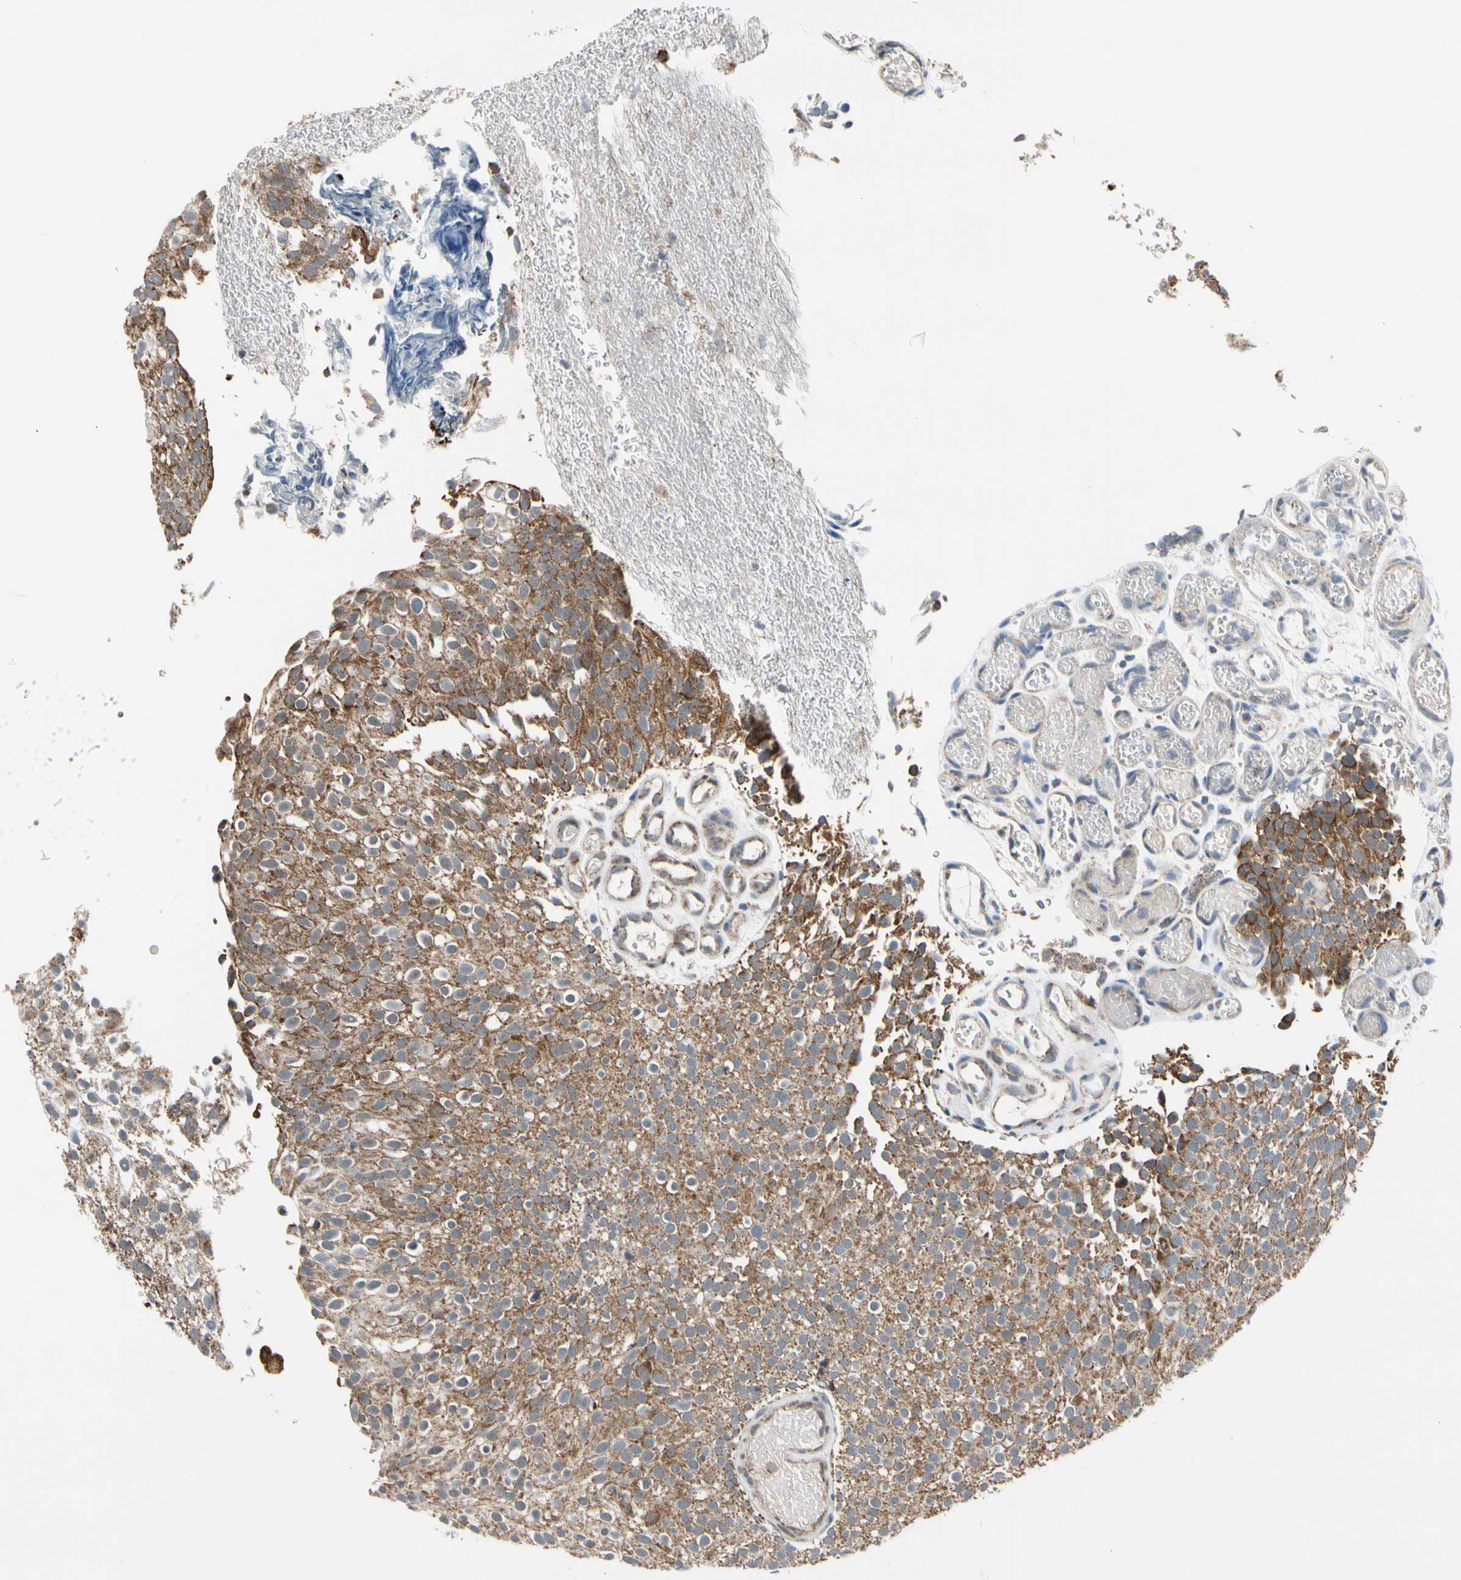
{"staining": {"intensity": "moderate", "quantity": ">75%", "location": "cytoplasmic/membranous"}, "tissue": "urothelial cancer", "cell_type": "Tumor cells", "image_type": "cancer", "snomed": [{"axis": "morphology", "description": "Urothelial carcinoma, Low grade"}, {"axis": "topography", "description": "Urinary bladder"}], "caption": "Brown immunohistochemical staining in urothelial cancer displays moderate cytoplasmic/membranous expression in about >75% of tumor cells.", "gene": "KHDC4", "patient": {"sex": "male", "age": 78}}